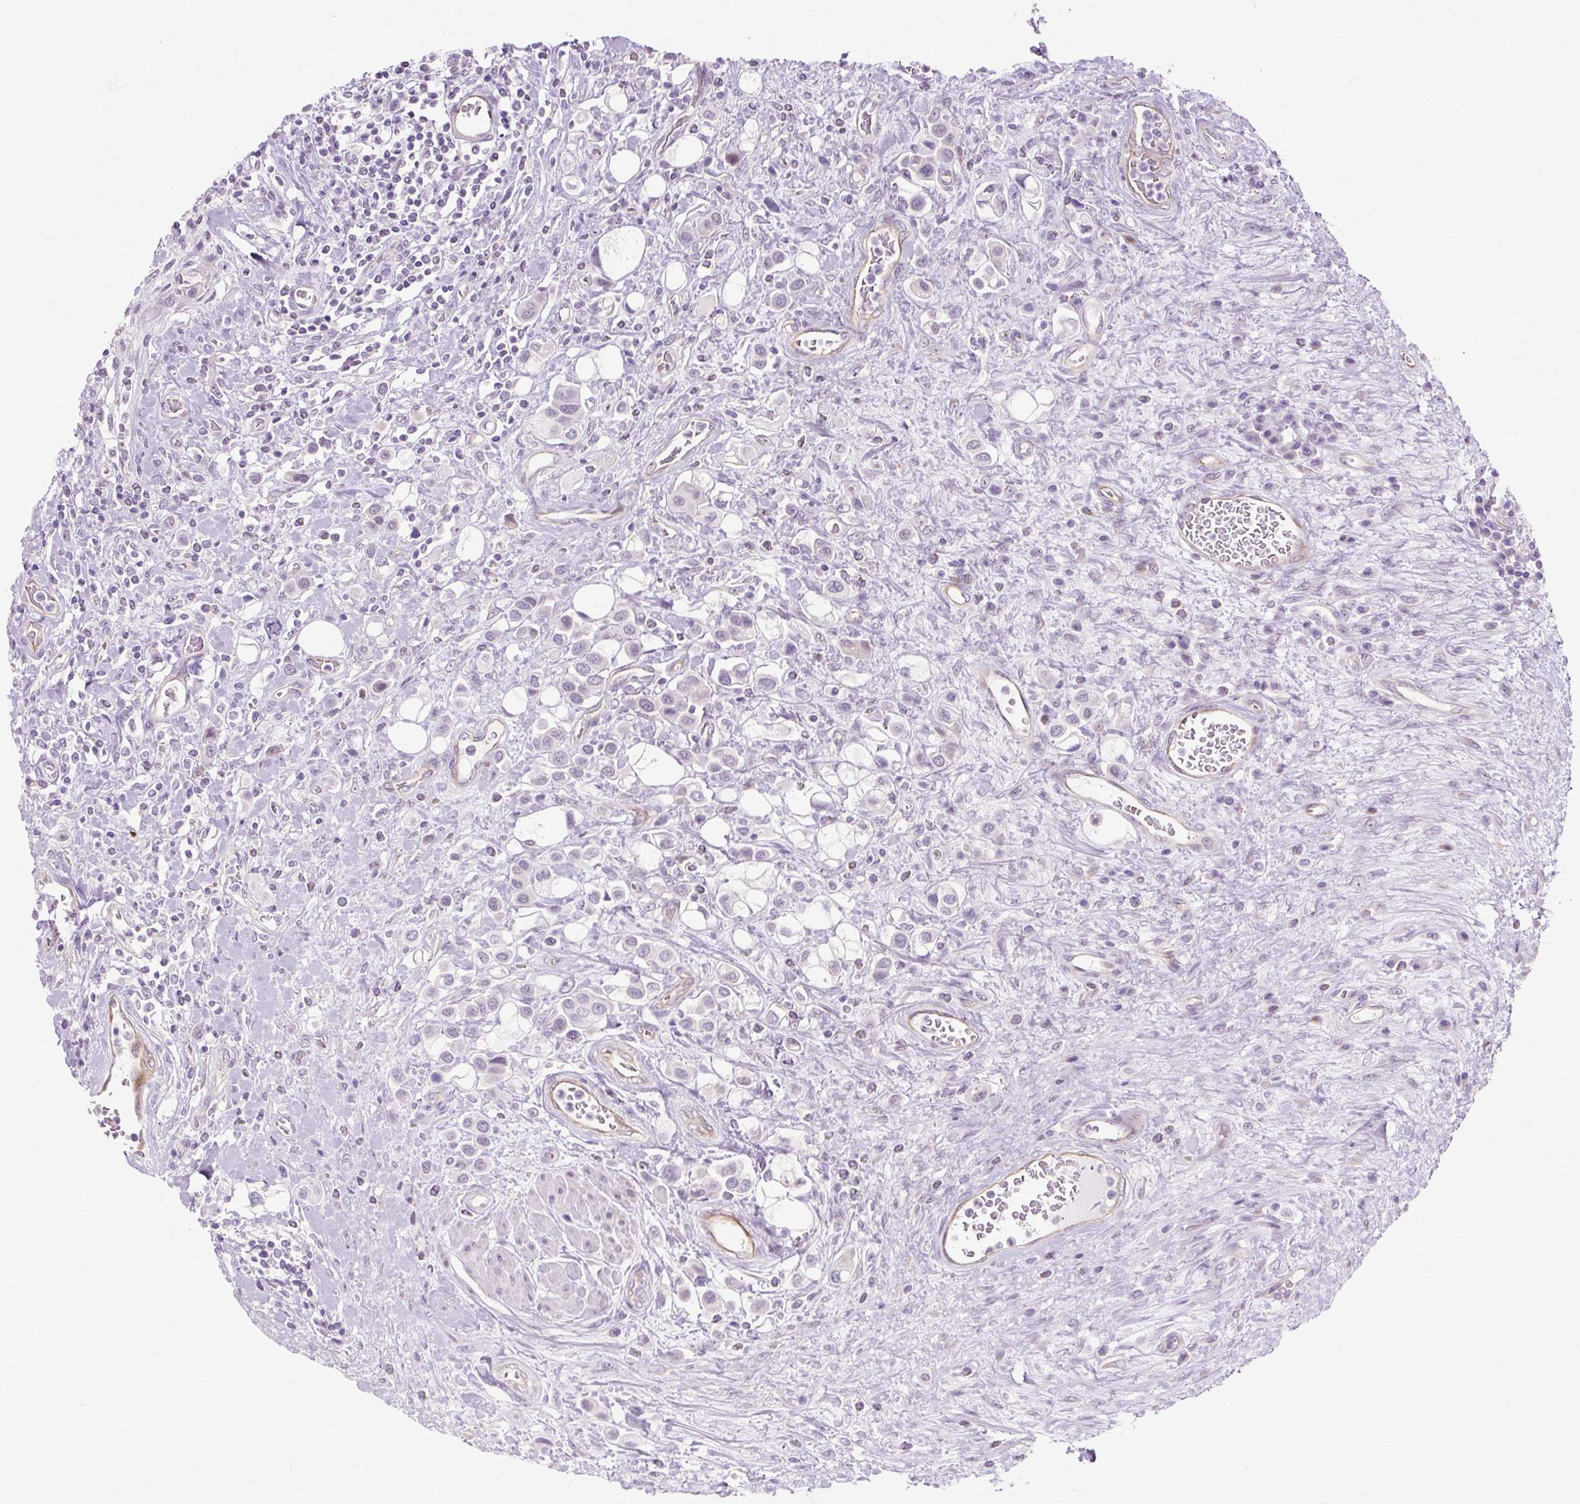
{"staining": {"intensity": "negative", "quantity": "none", "location": "none"}, "tissue": "urothelial cancer", "cell_type": "Tumor cells", "image_type": "cancer", "snomed": [{"axis": "morphology", "description": "Urothelial carcinoma, High grade"}, {"axis": "topography", "description": "Urinary bladder"}], "caption": "This is a photomicrograph of immunohistochemistry staining of urothelial carcinoma (high-grade), which shows no positivity in tumor cells.", "gene": "ZNF35", "patient": {"sex": "male", "age": 50}}